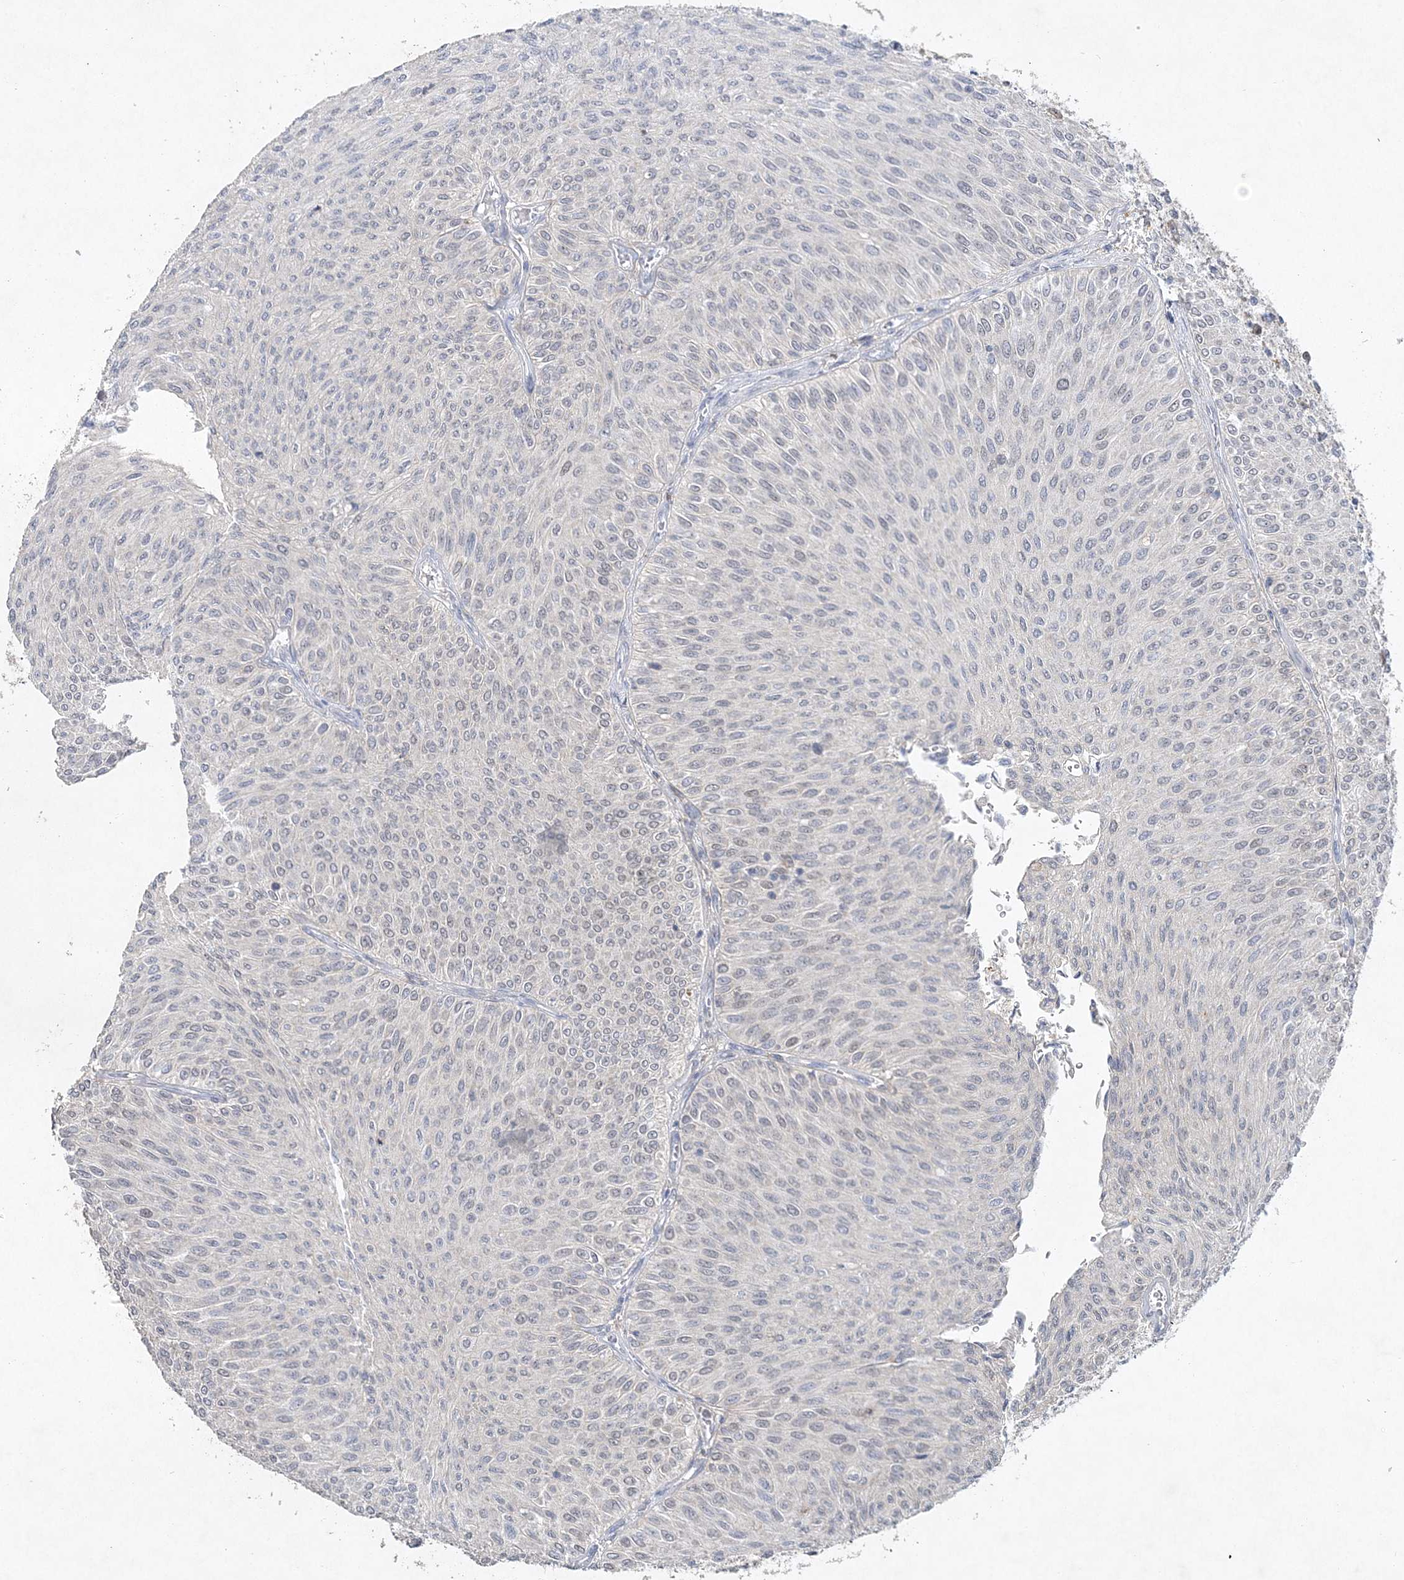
{"staining": {"intensity": "negative", "quantity": "none", "location": "none"}, "tissue": "urothelial cancer", "cell_type": "Tumor cells", "image_type": "cancer", "snomed": [{"axis": "morphology", "description": "Urothelial carcinoma, Low grade"}, {"axis": "topography", "description": "Urinary bladder"}], "caption": "The immunohistochemistry (IHC) histopathology image has no significant expression in tumor cells of urothelial carcinoma (low-grade) tissue. The staining is performed using DAB brown chromogen with nuclei counter-stained in using hematoxylin.", "gene": "MAT2B", "patient": {"sex": "male", "age": 78}}